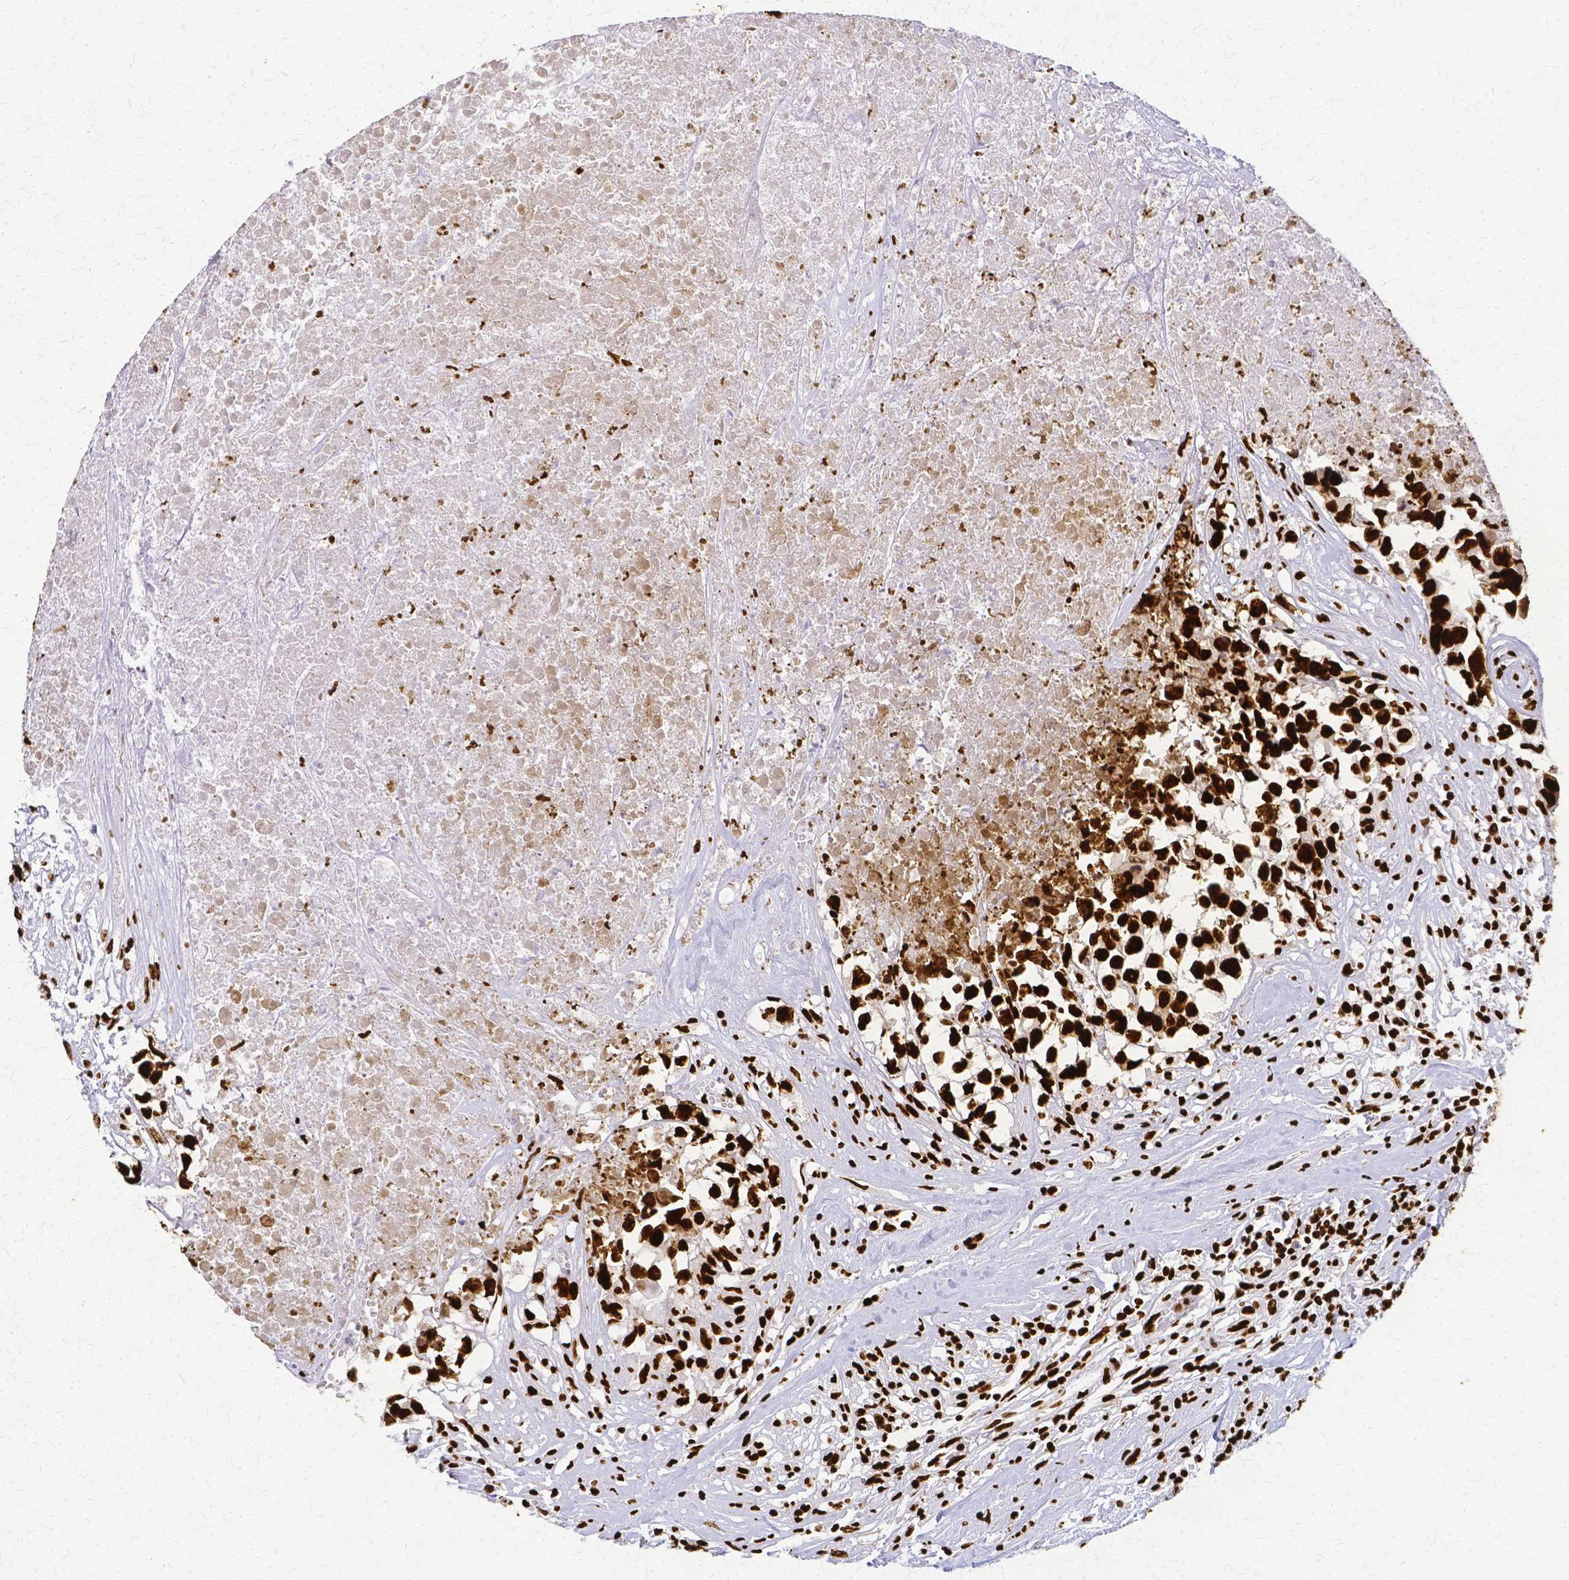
{"staining": {"intensity": "strong", "quantity": ">75%", "location": "nuclear"}, "tissue": "testis cancer", "cell_type": "Tumor cells", "image_type": "cancer", "snomed": [{"axis": "morphology", "description": "Carcinoma, Embryonal, NOS"}, {"axis": "topography", "description": "Testis"}], "caption": "IHC of testis cancer (embryonal carcinoma) exhibits high levels of strong nuclear staining in about >75% of tumor cells.", "gene": "SFPQ", "patient": {"sex": "male", "age": 83}}